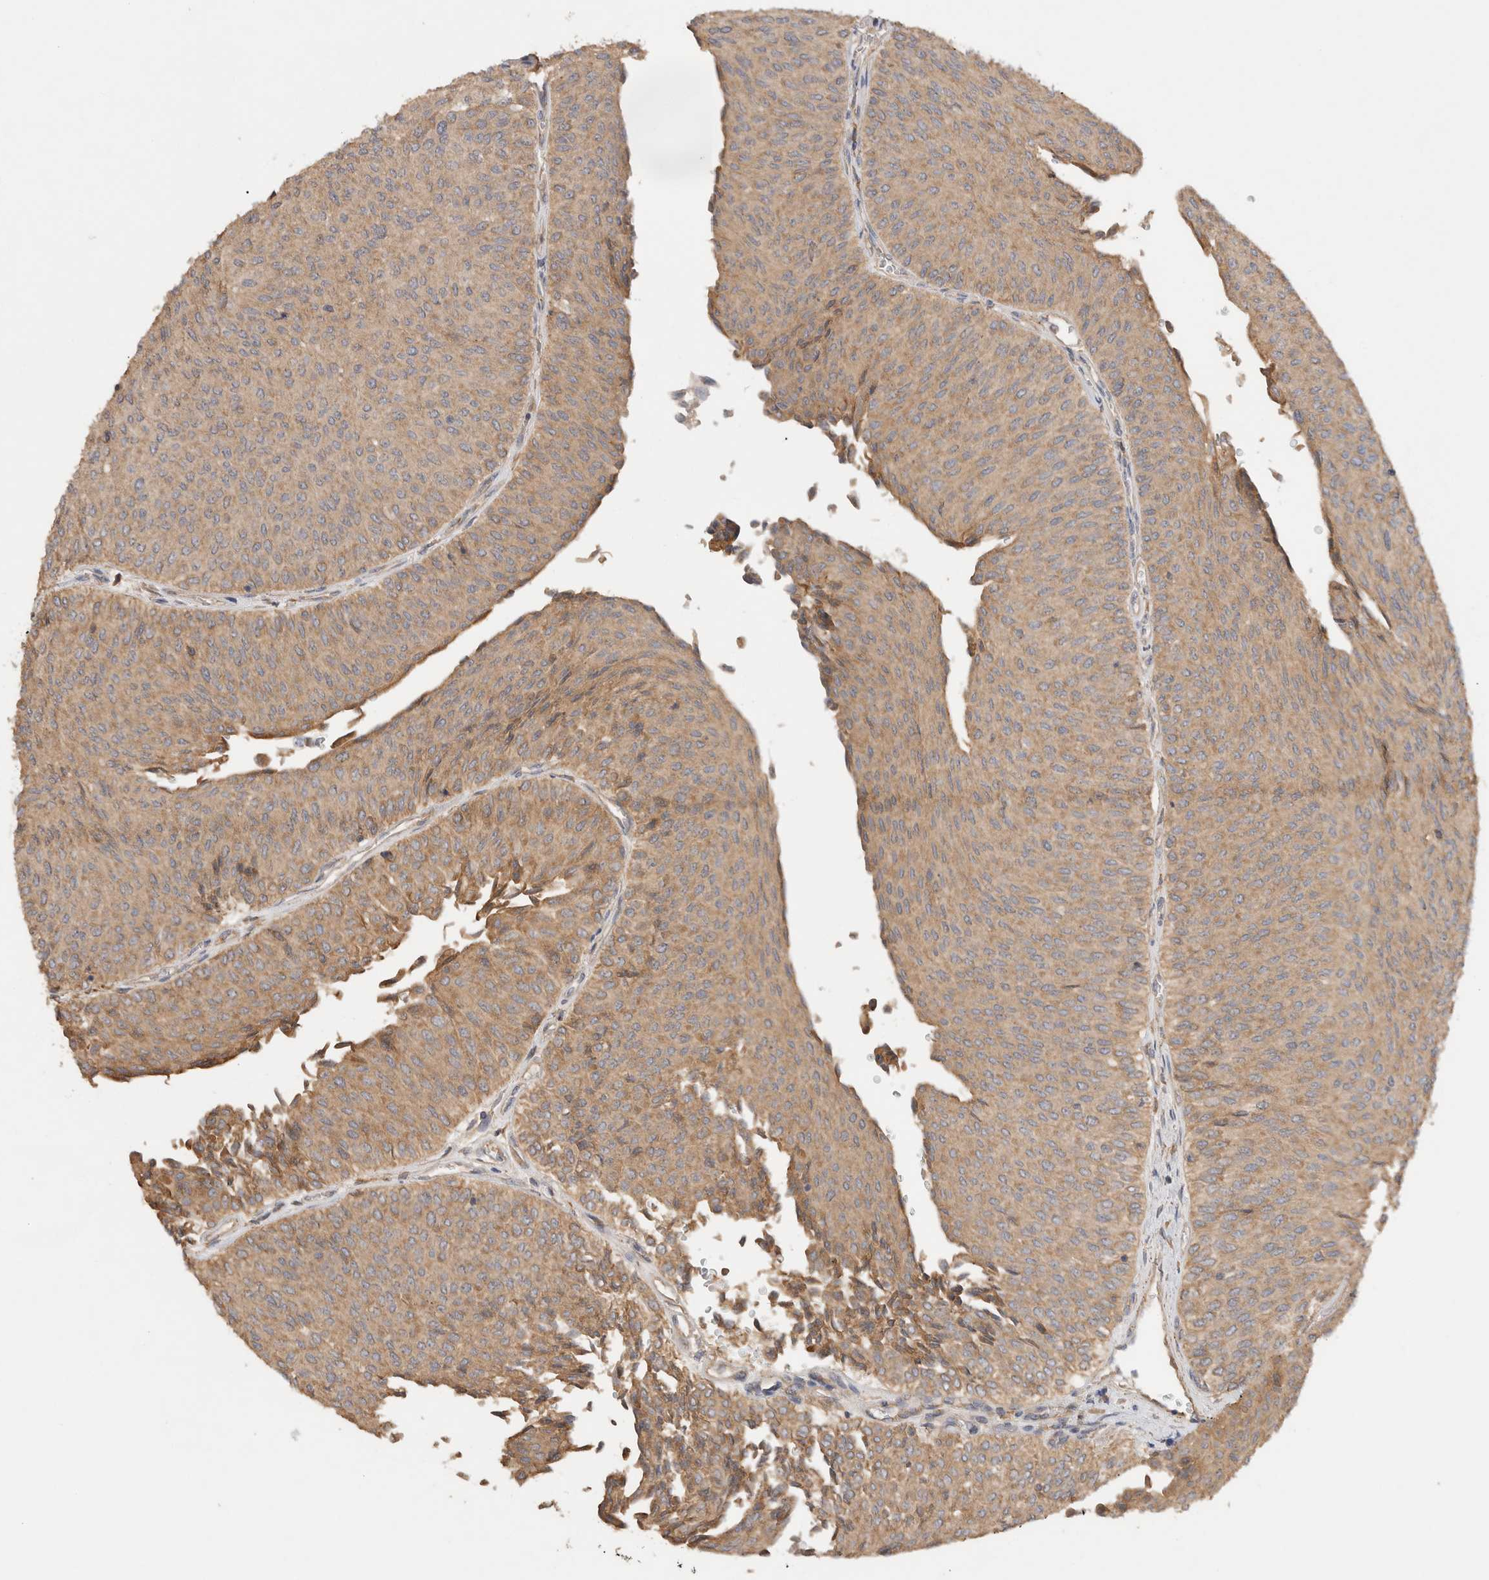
{"staining": {"intensity": "weak", "quantity": ">75%", "location": "cytoplasmic/membranous"}, "tissue": "urothelial cancer", "cell_type": "Tumor cells", "image_type": "cancer", "snomed": [{"axis": "morphology", "description": "Urothelial carcinoma, Low grade"}, {"axis": "topography", "description": "Urinary bladder"}], "caption": "Immunohistochemical staining of human urothelial cancer shows weak cytoplasmic/membranous protein staining in approximately >75% of tumor cells.", "gene": "SGK3", "patient": {"sex": "male", "age": 78}}